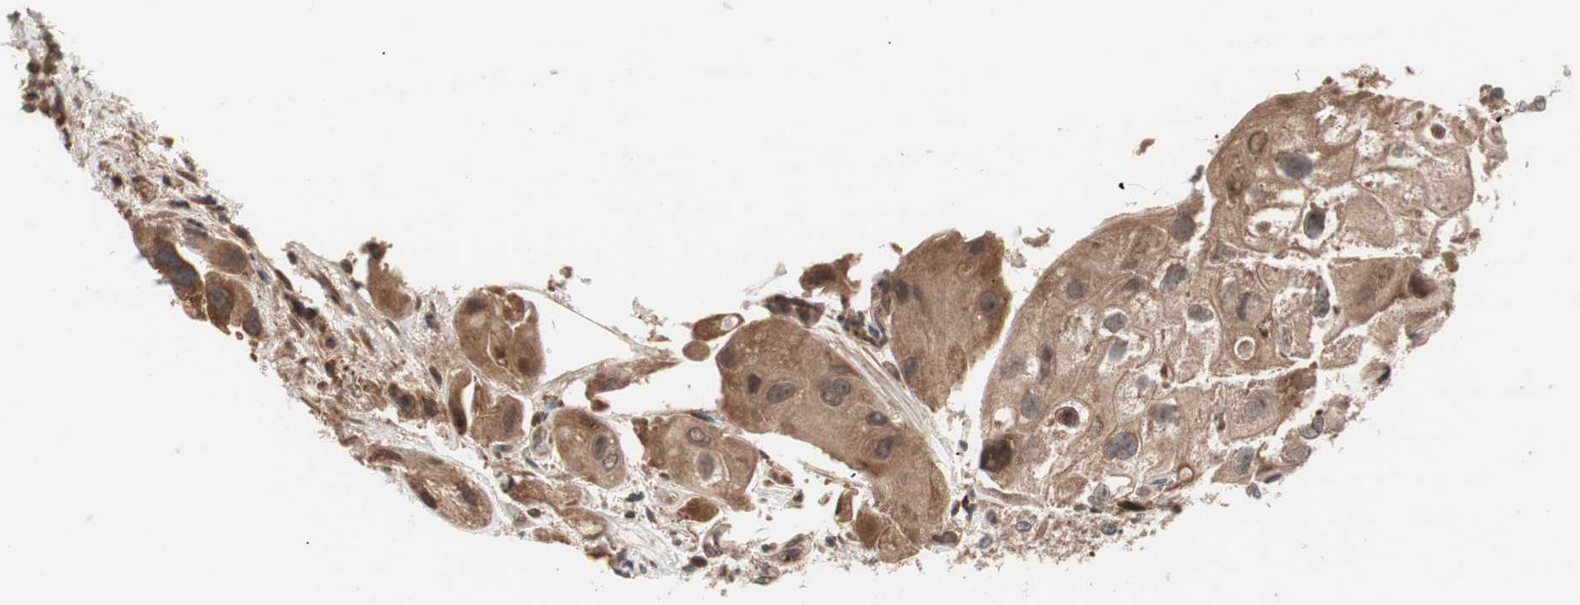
{"staining": {"intensity": "moderate", "quantity": ">75%", "location": "cytoplasmic/membranous"}, "tissue": "urothelial cancer", "cell_type": "Tumor cells", "image_type": "cancer", "snomed": [{"axis": "morphology", "description": "Urothelial carcinoma, High grade"}, {"axis": "topography", "description": "Urinary bladder"}], "caption": "Immunohistochemical staining of human urothelial cancer shows moderate cytoplasmic/membranous protein staining in approximately >75% of tumor cells.", "gene": "NF2", "patient": {"sex": "female", "age": 64}}